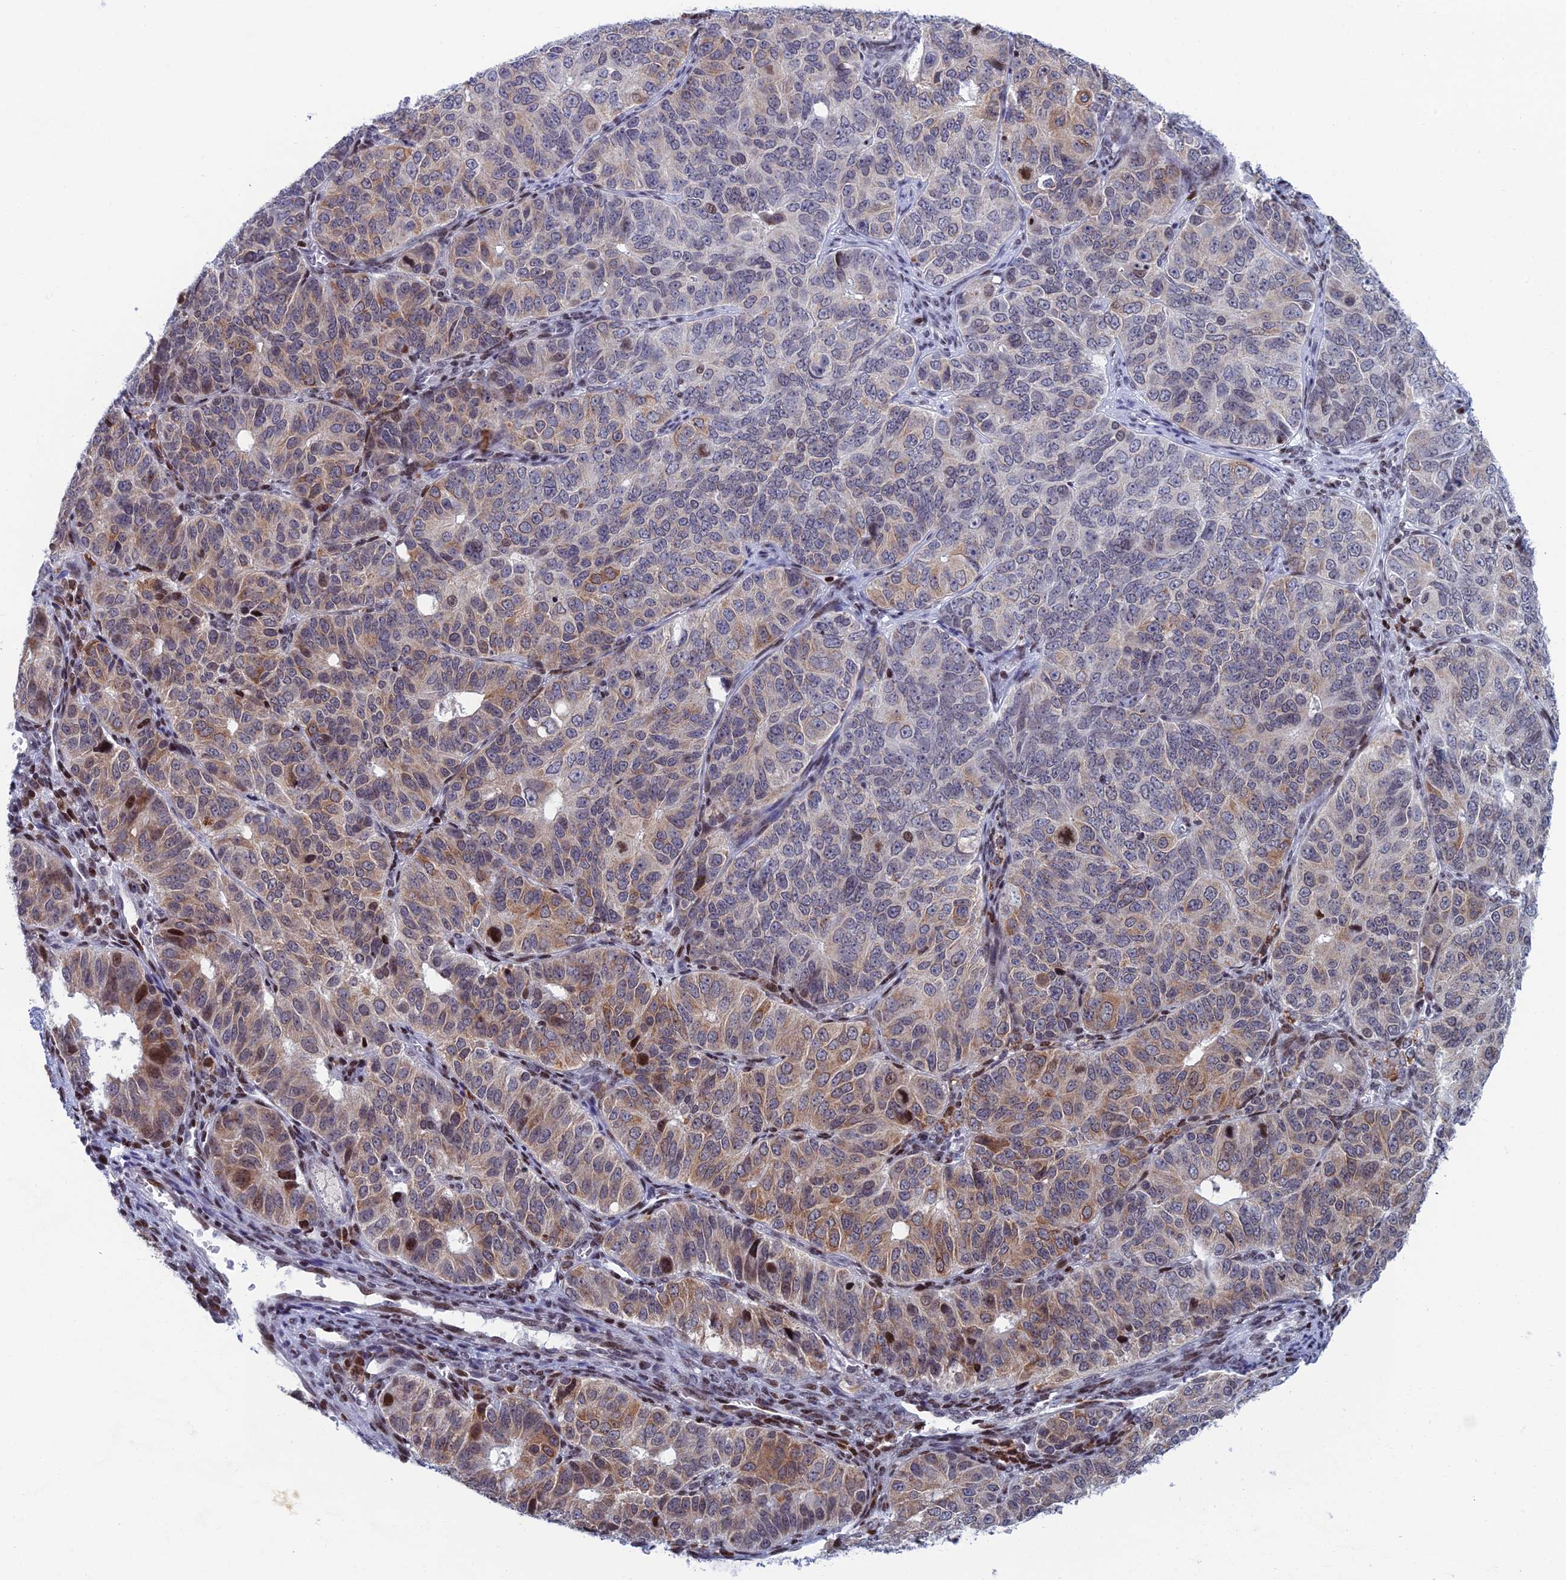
{"staining": {"intensity": "moderate", "quantity": "<25%", "location": "cytoplasmic/membranous,nuclear"}, "tissue": "ovarian cancer", "cell_type": "Tumor cells", "image_type": "cancer", "snomed": [{"axis": "morphology", "description": "Carcinoma, endometroid"}, {"axis": "topography", "description": "Ovary"}], "caption": "The photomicrograph exhibits a brown stain indicating the presence of a protein in the cytoplasmic/membranous and nuclear of tumor cells in ovarian cancer (endometroid carcinoma).", "gene": "AFF3", "patient": {"sex": "female", "age": 51}}